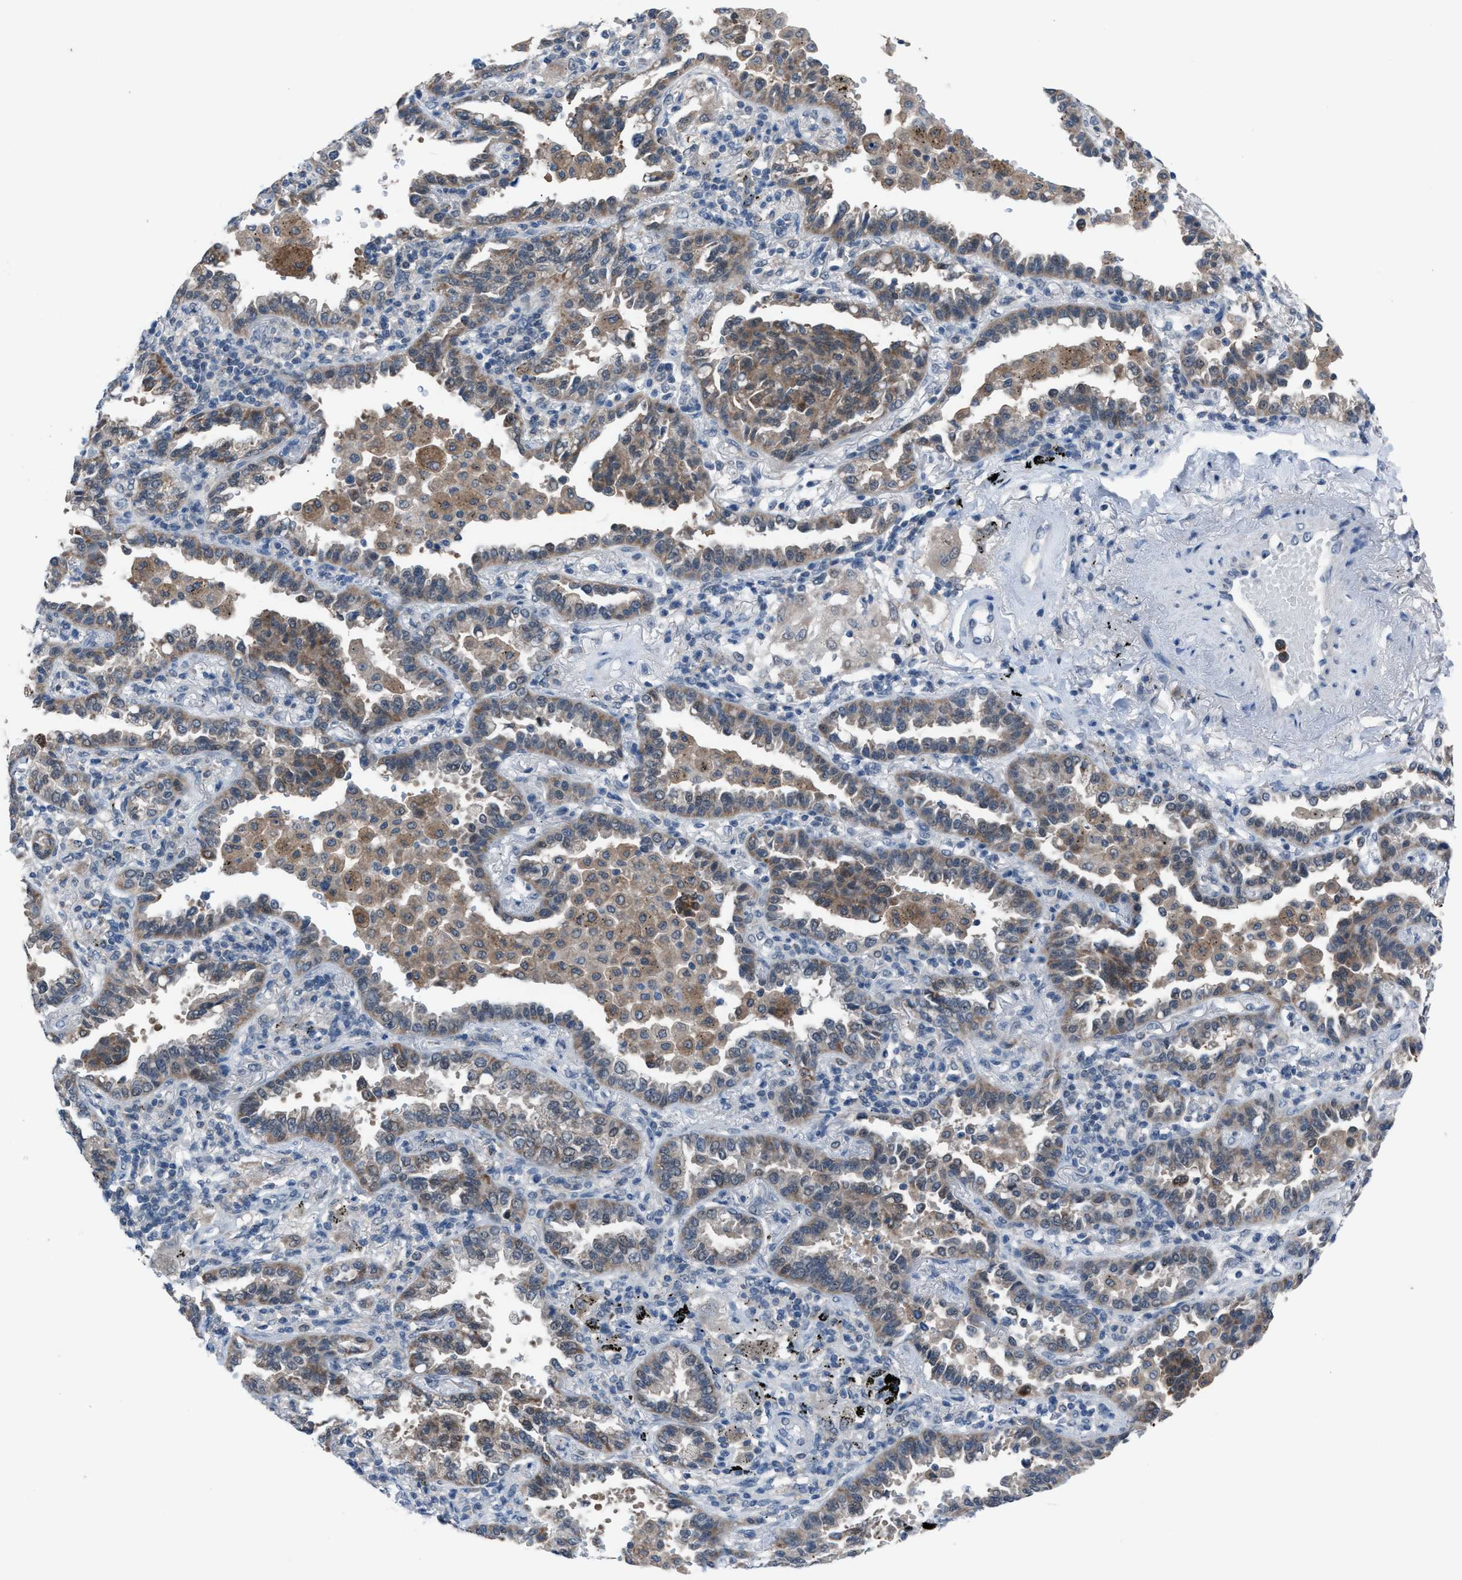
{"staining": {"intensity": "moderate", "quantity": ">75%", "location": "cytoplasmic/membranous"}, "tissue": "lung cancer", "cell_type": "Tumor cells", "image_type": "cancer", "snomed": [{"axis": "morphology", "description": "Normal tissue, NOS"}, {"axis": "morphology", "description": "Adenocarcinoma, NOS"}, {"axis": "topography", "description": "Lung"}], "caption": "This is an image of immunohistochemistry staining of lung cancer (adenocarcinoma), which shows moderate positivity in the cytoplasmic/membranous of tumor cells.", "gene": "ANAPC11", "patient": {"sex": "male", "age": 59}}